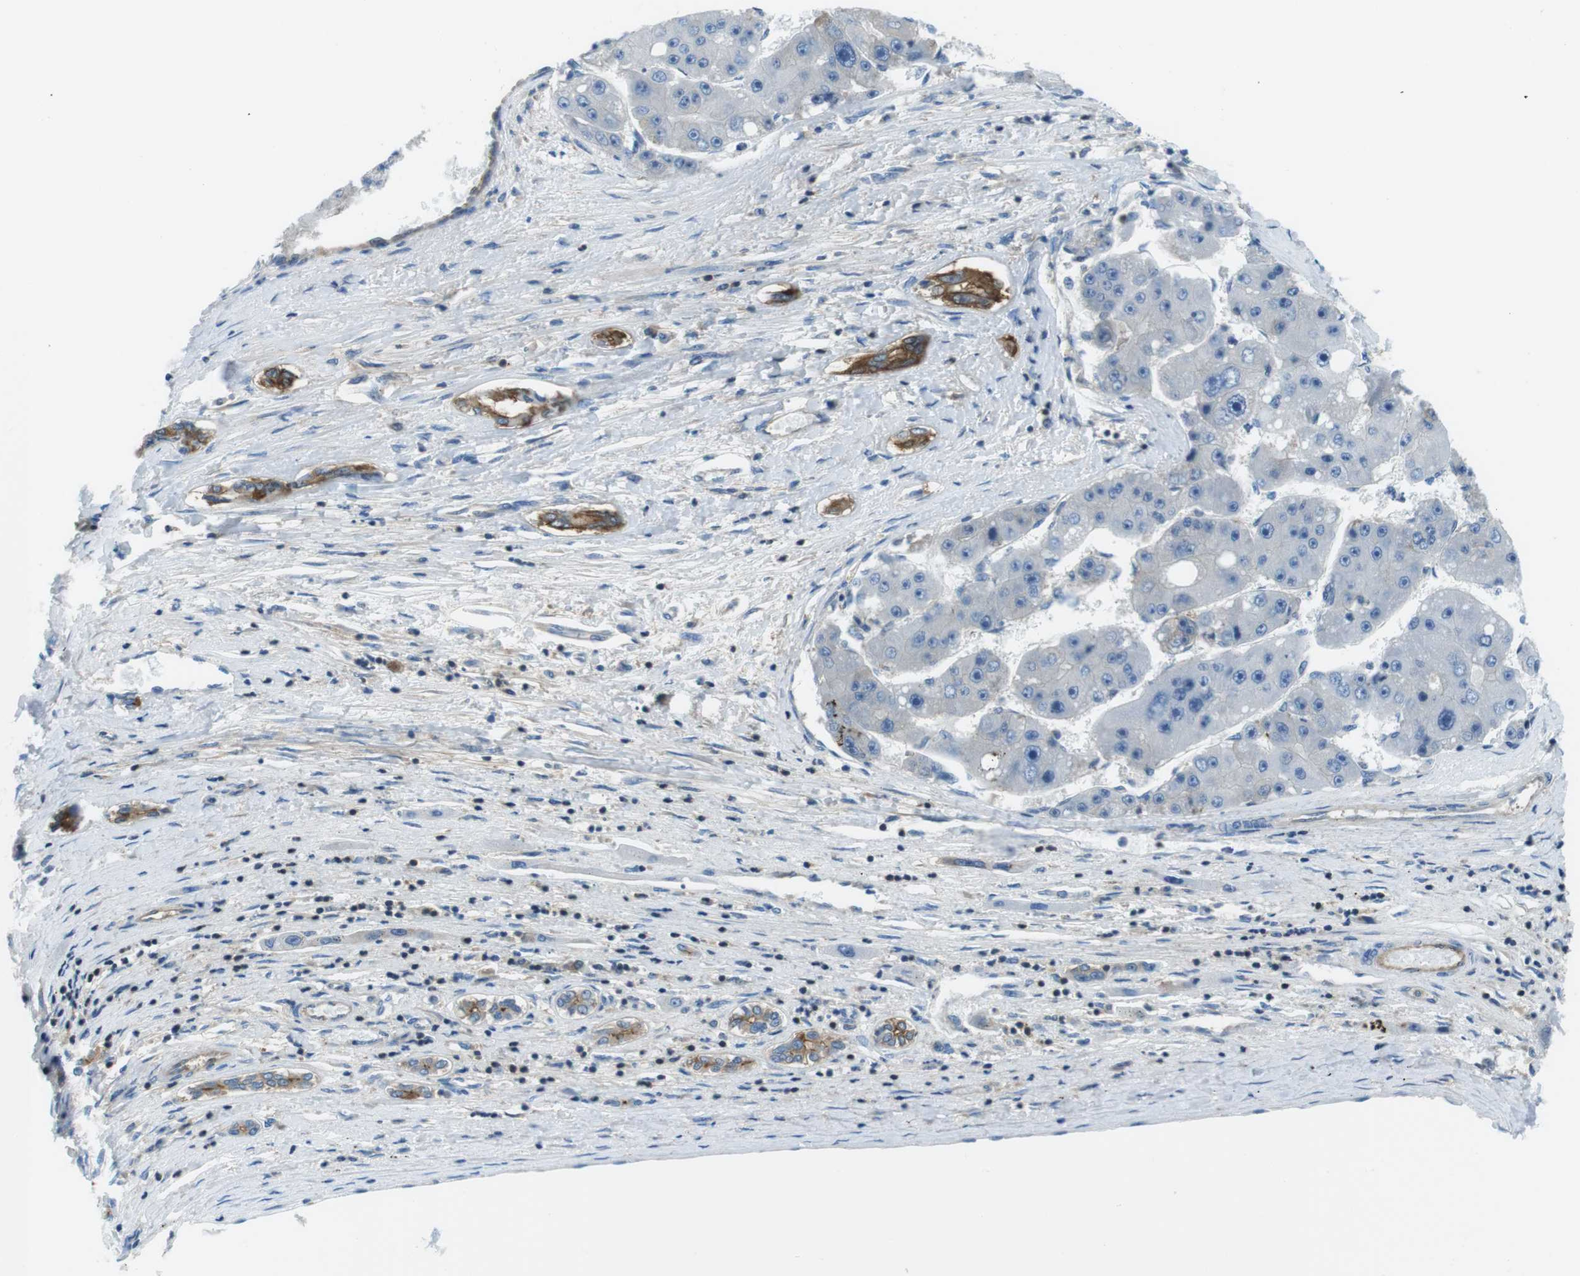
{"staining": {"intensity": "negative", "quantity": "none", "location": "none"}, "tissue": "liver cancer", "cell_type": "Tumor cells", "image_type": "cancer", "snomed": [{"axis": "morphology", "description": "Carcinoma, Hepatocellular, NOS"}, {"axis": "topography", "description": "Liver"}], "caption": "IHC image of human liver cancer (hepatocellular carcinoma) stained for a protein (brown), which displays no positivity in tumor cells. Brightfield microscopy of immunohistochemistry stained with DAB (3,3'-diaminobenzidine) (brown) and hematoxylin (blue), captured at high magnification.", "gene": "TES", "patient": {"sex": "female", "age": 61}}